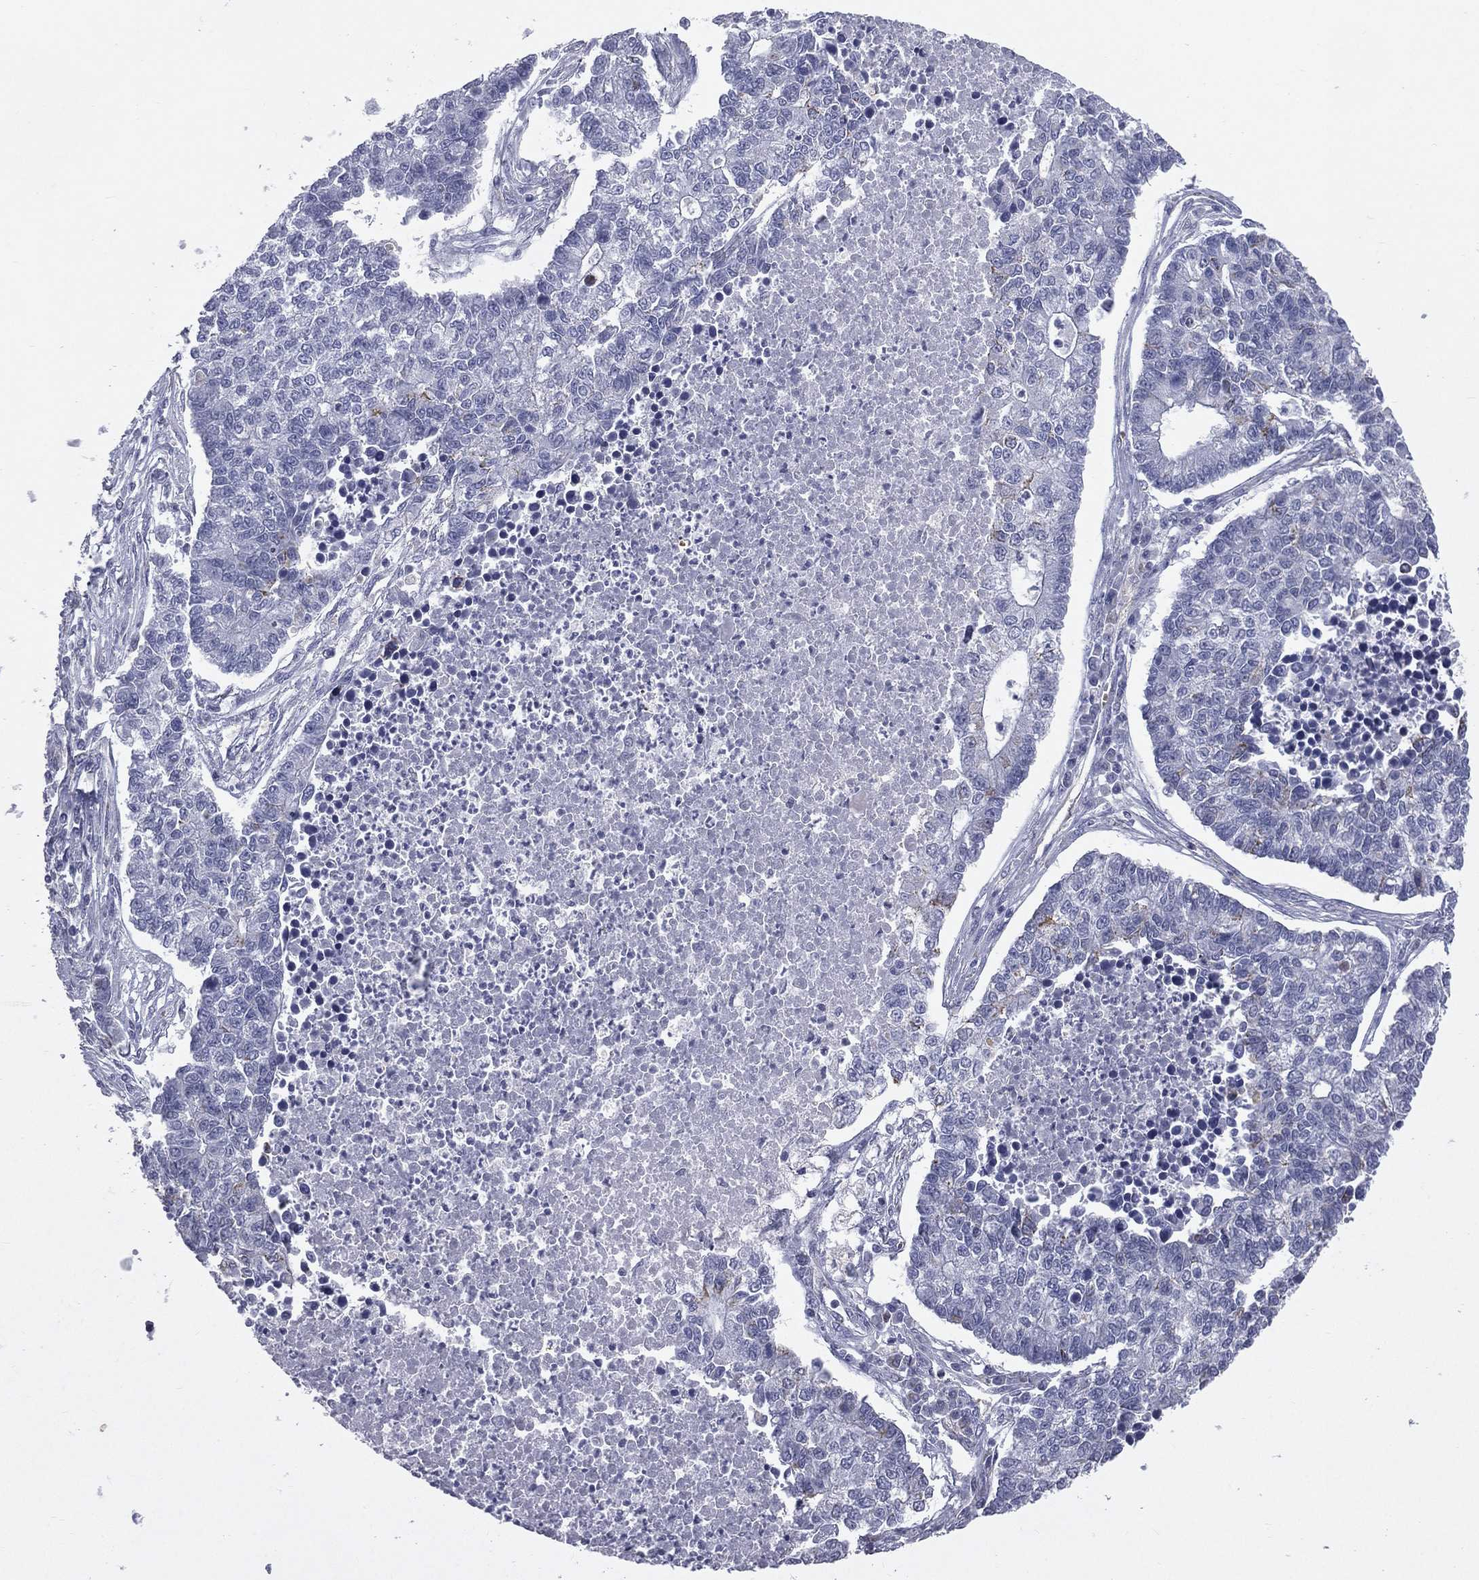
{"staining": {"intensity": "negative", "quantity": "none", "location": "none"}, "tissue": "lung cancer", "cell_type": "Tumor cells", "image_type": "cancer", "snomed": [{"axis": "morphology", "description": "Adenocarcinoma, NOS"}, {"axis": "topography", "description": "Lung"}], "caption": "An image of lung adenocarcinoma stained for a protein shows no brown staining in tumor cells.", "gene": "ESX1", "patient": {"sex": "male", "age": 57}}